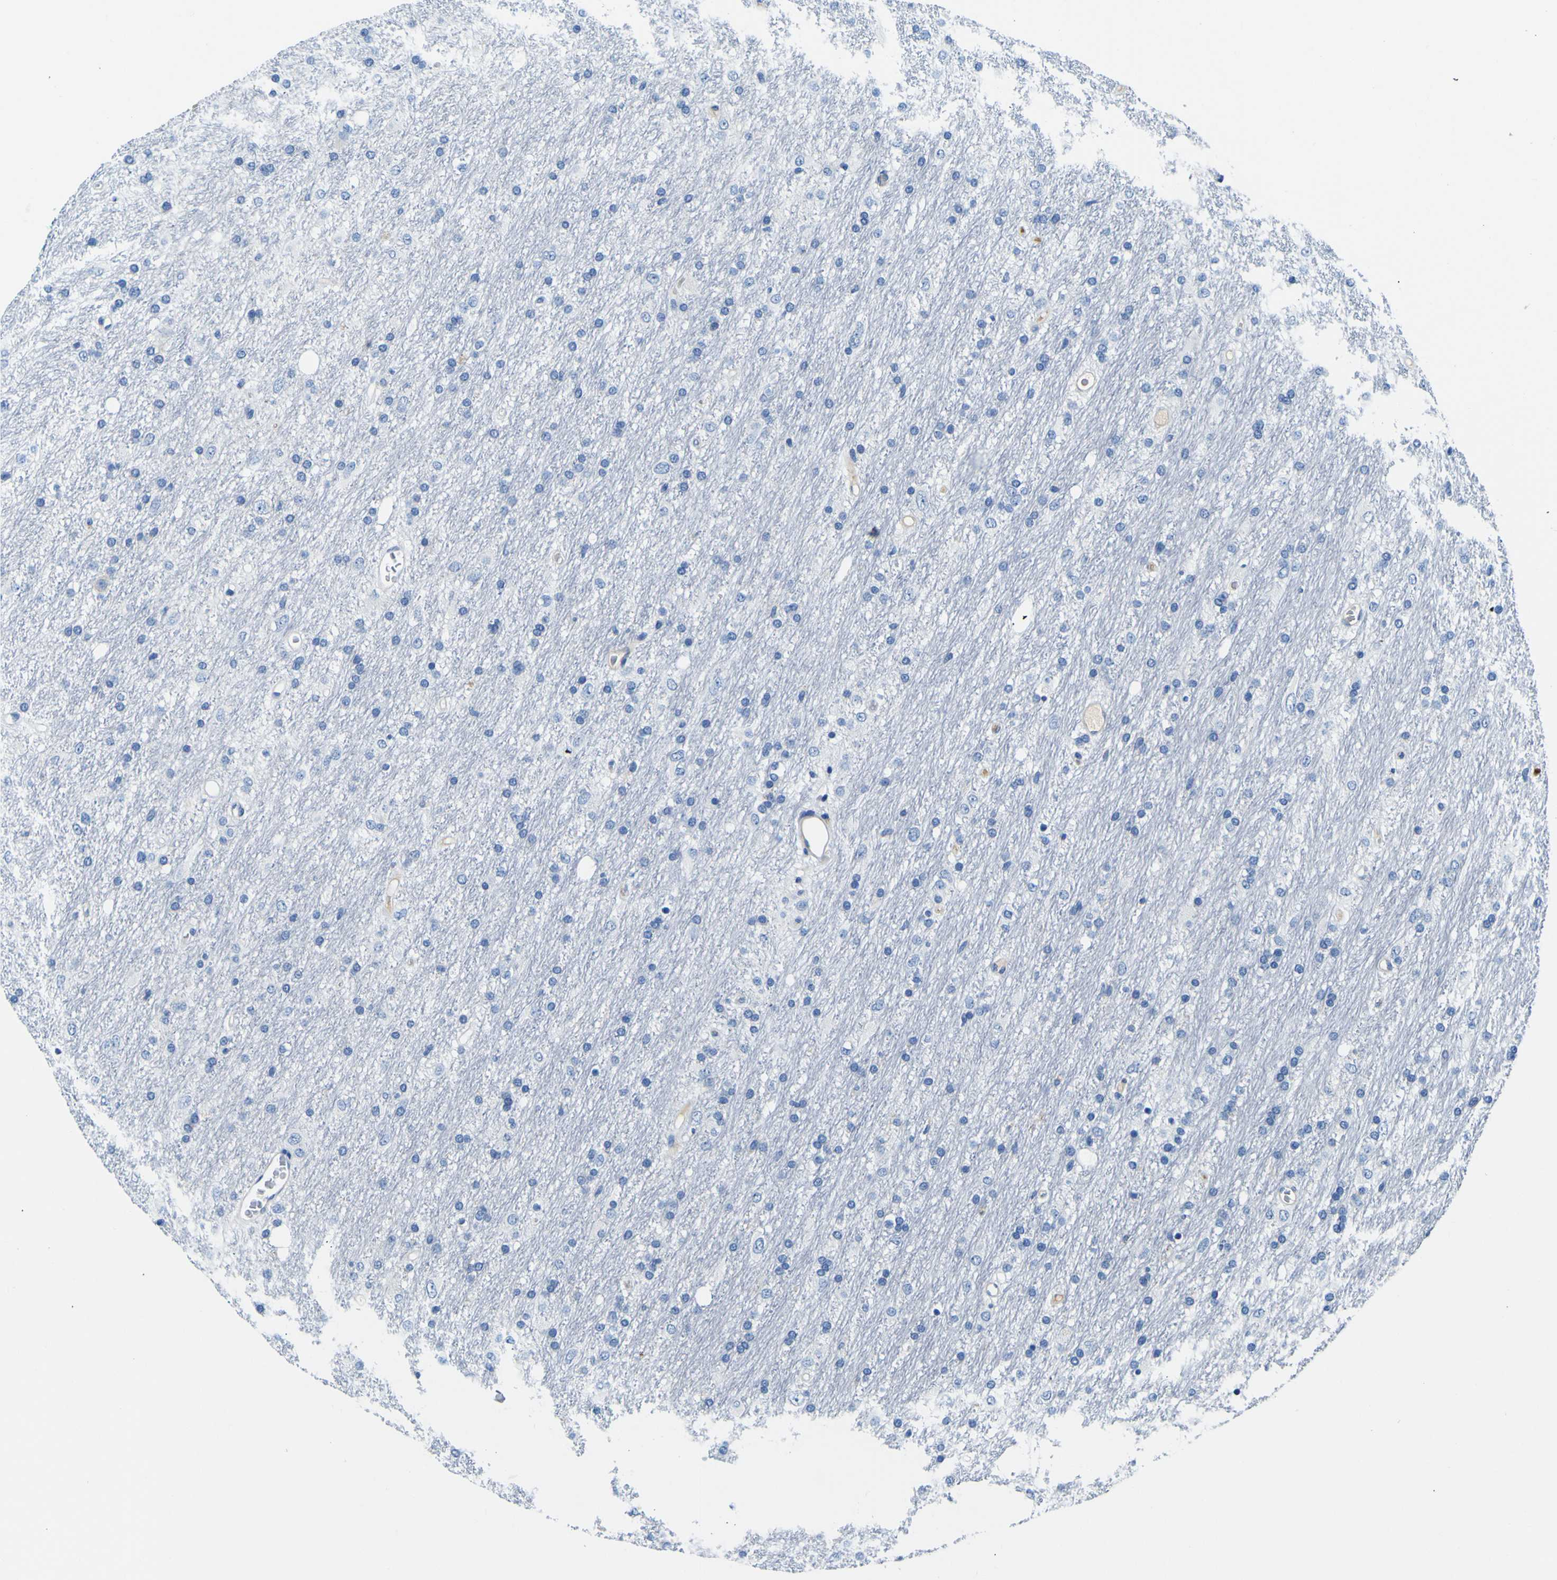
{"staining": {"intensity": "negative", "quantity": "none", "location": "none"}, "tissue": "glioma", "cell_type": "Tumor cells", "image_type": "cancer", "snomed": [{"axis": "morphology", "description": "Glioma, malignant, Low grade"}, {"axis": "topography", "description": "Brain"}], "caption": "Micrograph shows no protein staining in tumor cells of low-grade glioma (malignant) tissue.", "gene": "ADGRA2", "patient": {"sex": "male", "age": 77}}